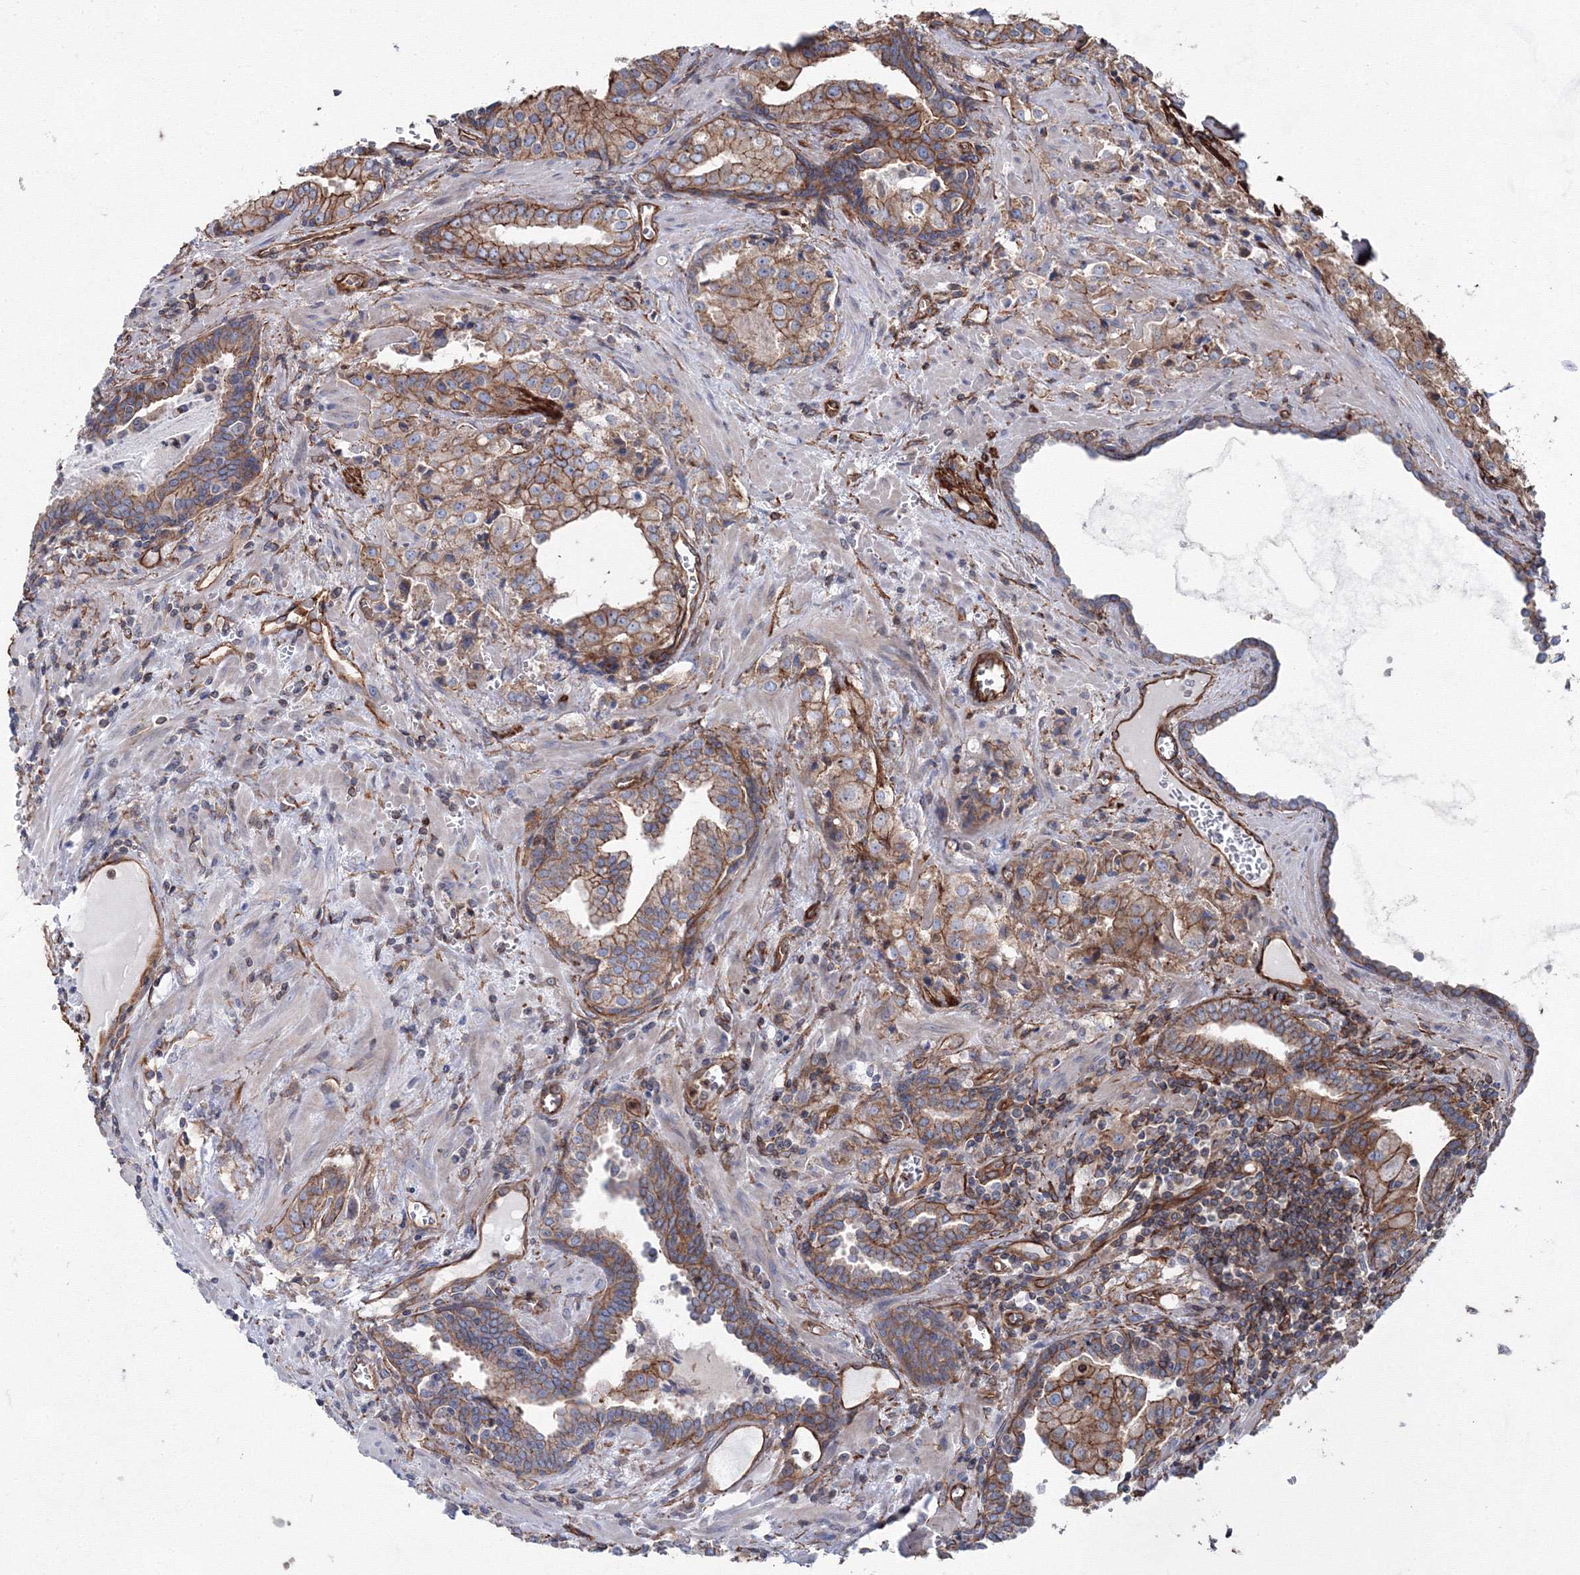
{"staining": {"intensity": "moderate", "quantity": ">75%", "location": "cytoplasmic/membranous"}, "tissue": "prostate cancer", "cell_type": "Tumor cells", "image_type": "cancer", "snomed": [{"axis": "morphology", "description": "Adenocarcinoma, High grade"}, {"axis": "topography", "description": "Prostate"}], "caption": "DAB (3,3'-diaminobenzidine) immunohistochemical staining of prostate high-grade adenocarcinoma demonstrates moderate cytoplasmic/membranous protein staining in about >75% of tumor cells. (DAB IHC with brightfield microscopy, high magnification).", "gene": "ANKRD37", "patient": {"sex": "male", "age": 68}}